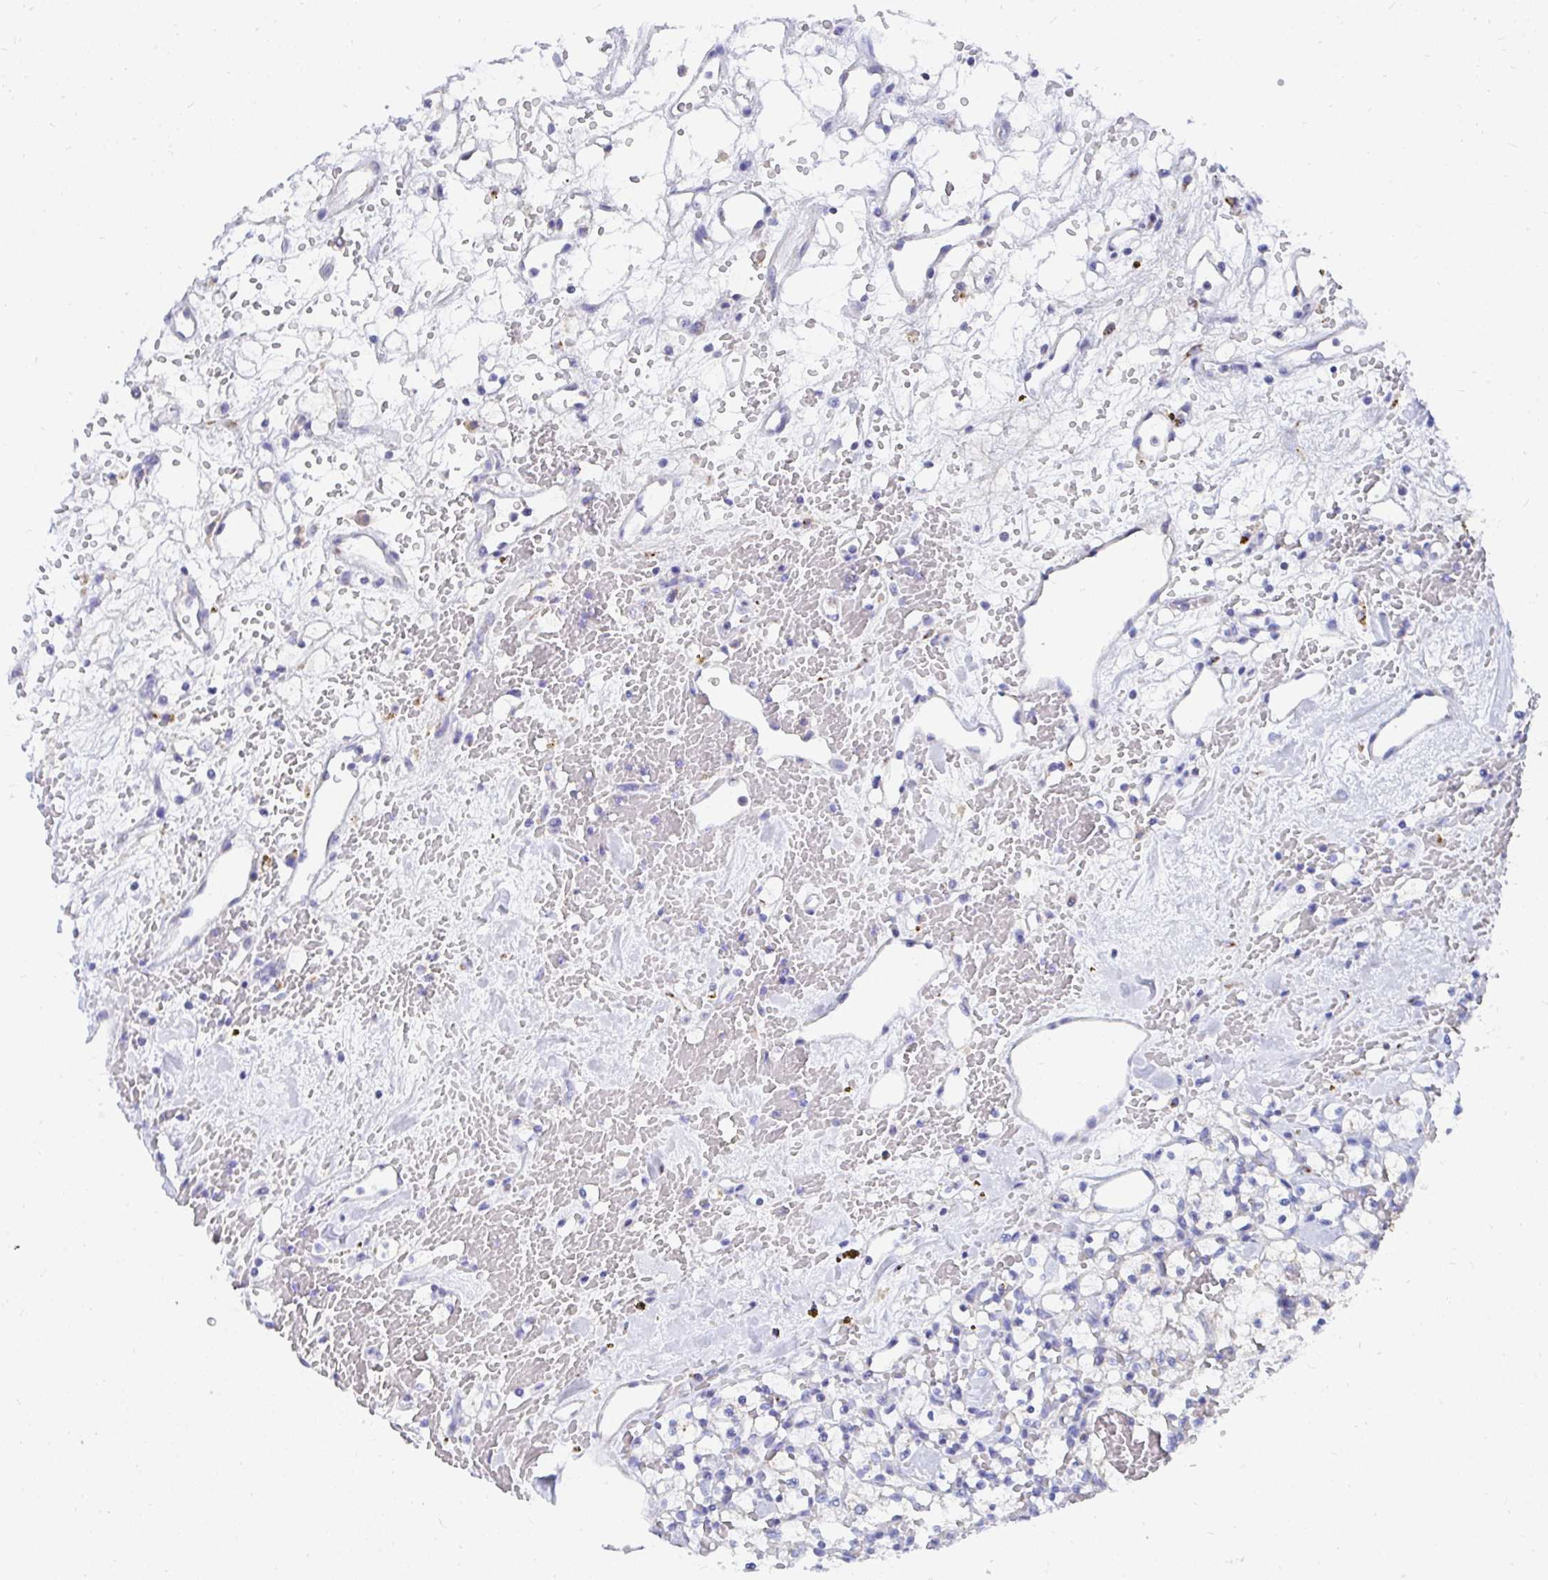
{"staining": {"intensity": "negative", "quantity": "none", "location": "none"}, "tissue": "renal cancer", "cell_type": "Tumor cells", "image_type": "cancer", "snomed": [{"axis": "morphology", "description": "Adenocarcinoma, NOS"}, {"axis": "topography", "description": "Kidney"}], "caption": "Tumor cells show no significant protein expression in renal cancer.", "gene": "PC", "patient": {"sex": "female", "age": 60}}